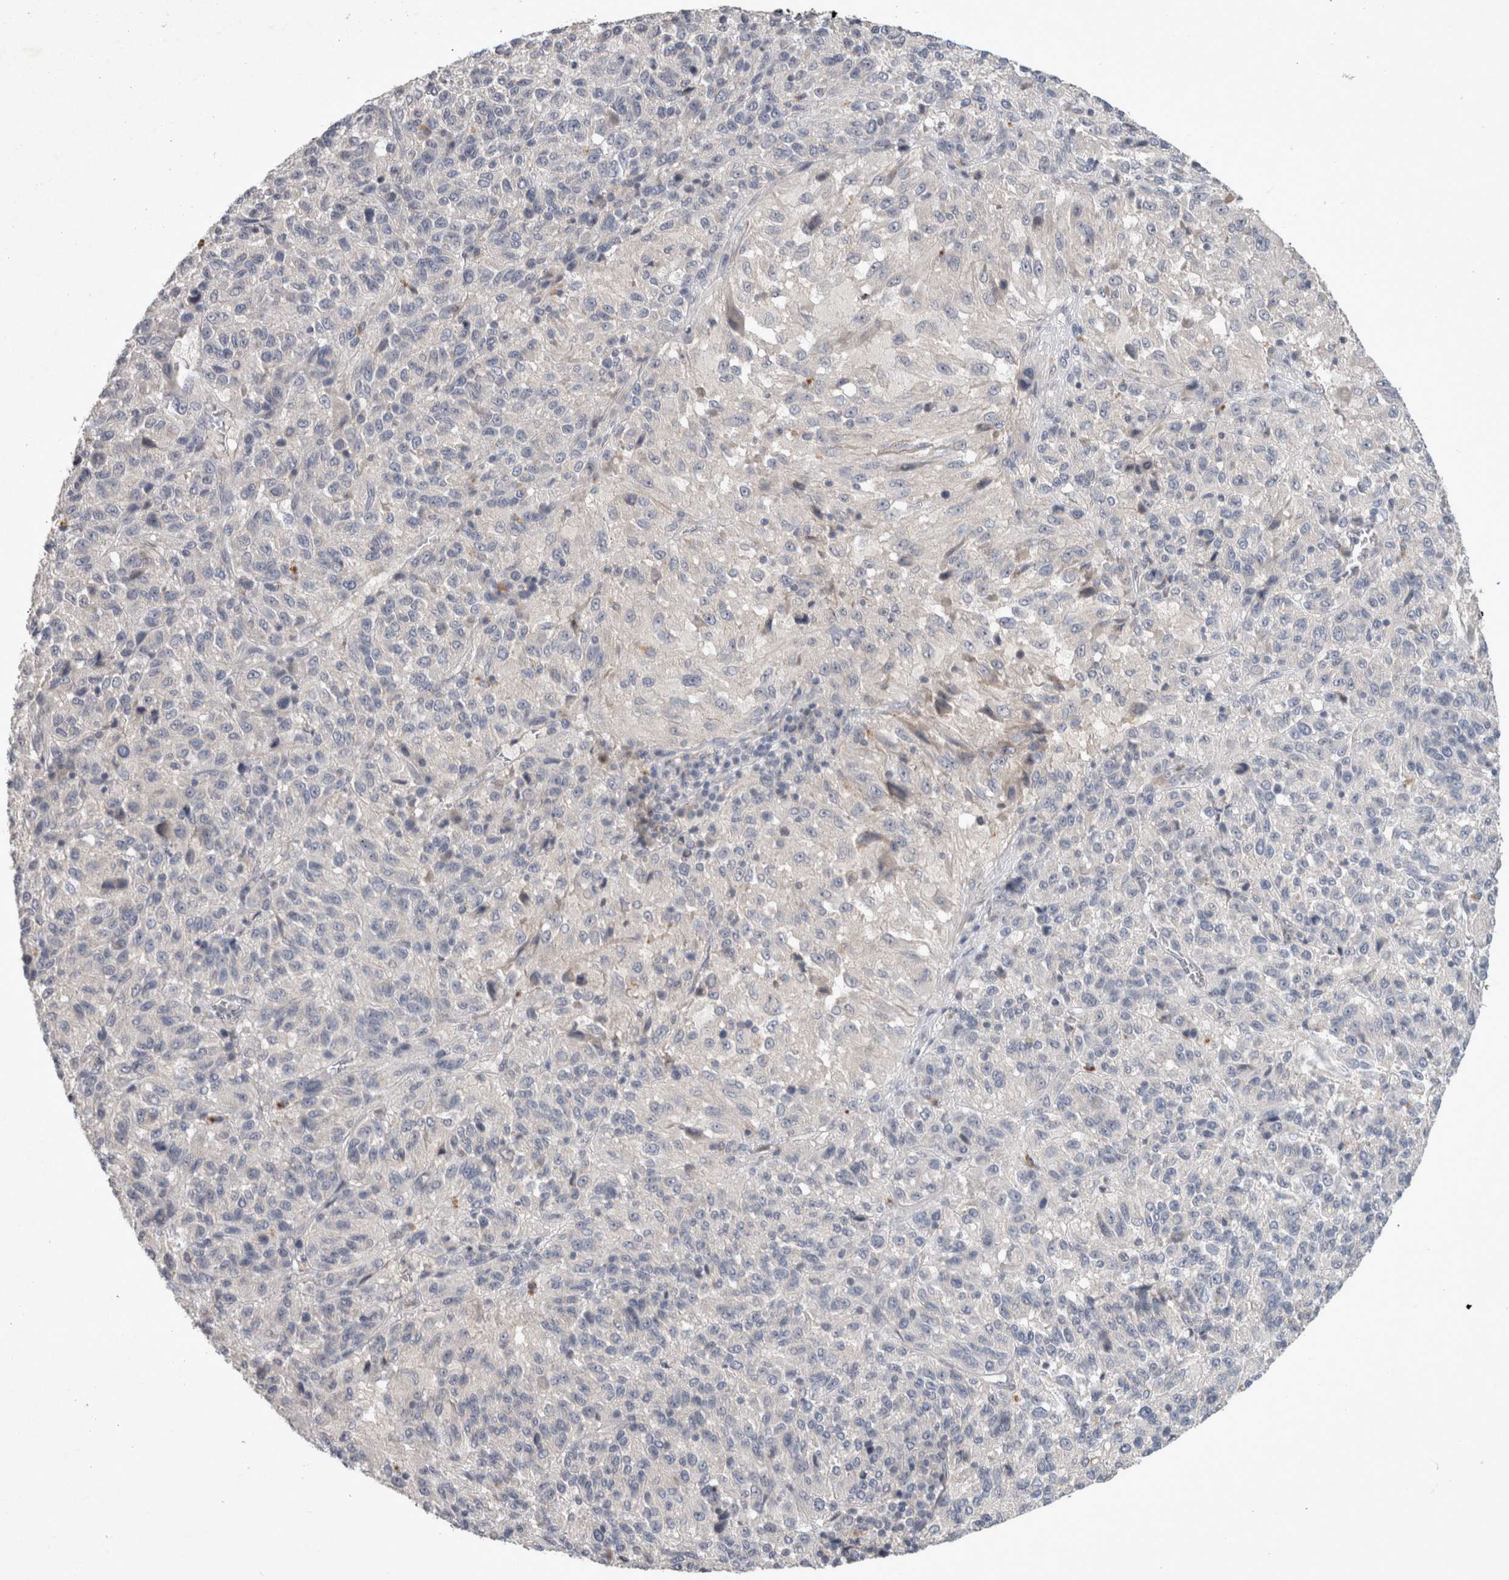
{"staining": {"intensity": "negative", "quantity": "none", "location": "none"}, "tissue": "melanoma", "cell_type": "Tumor cells", "image_type": "cancer", "snomed": [{"axis": "morphology", "description": "Malignant melanoma, Metastatic site"}, {"axis": "topography", "description": "Lung"}], "caption": "A micrograph of human malignant melanoma (metastatic site) is negative for staining in tumor cells.", "gene": "SLC22A11", "patient": {"sex": "male", "age": 64}}